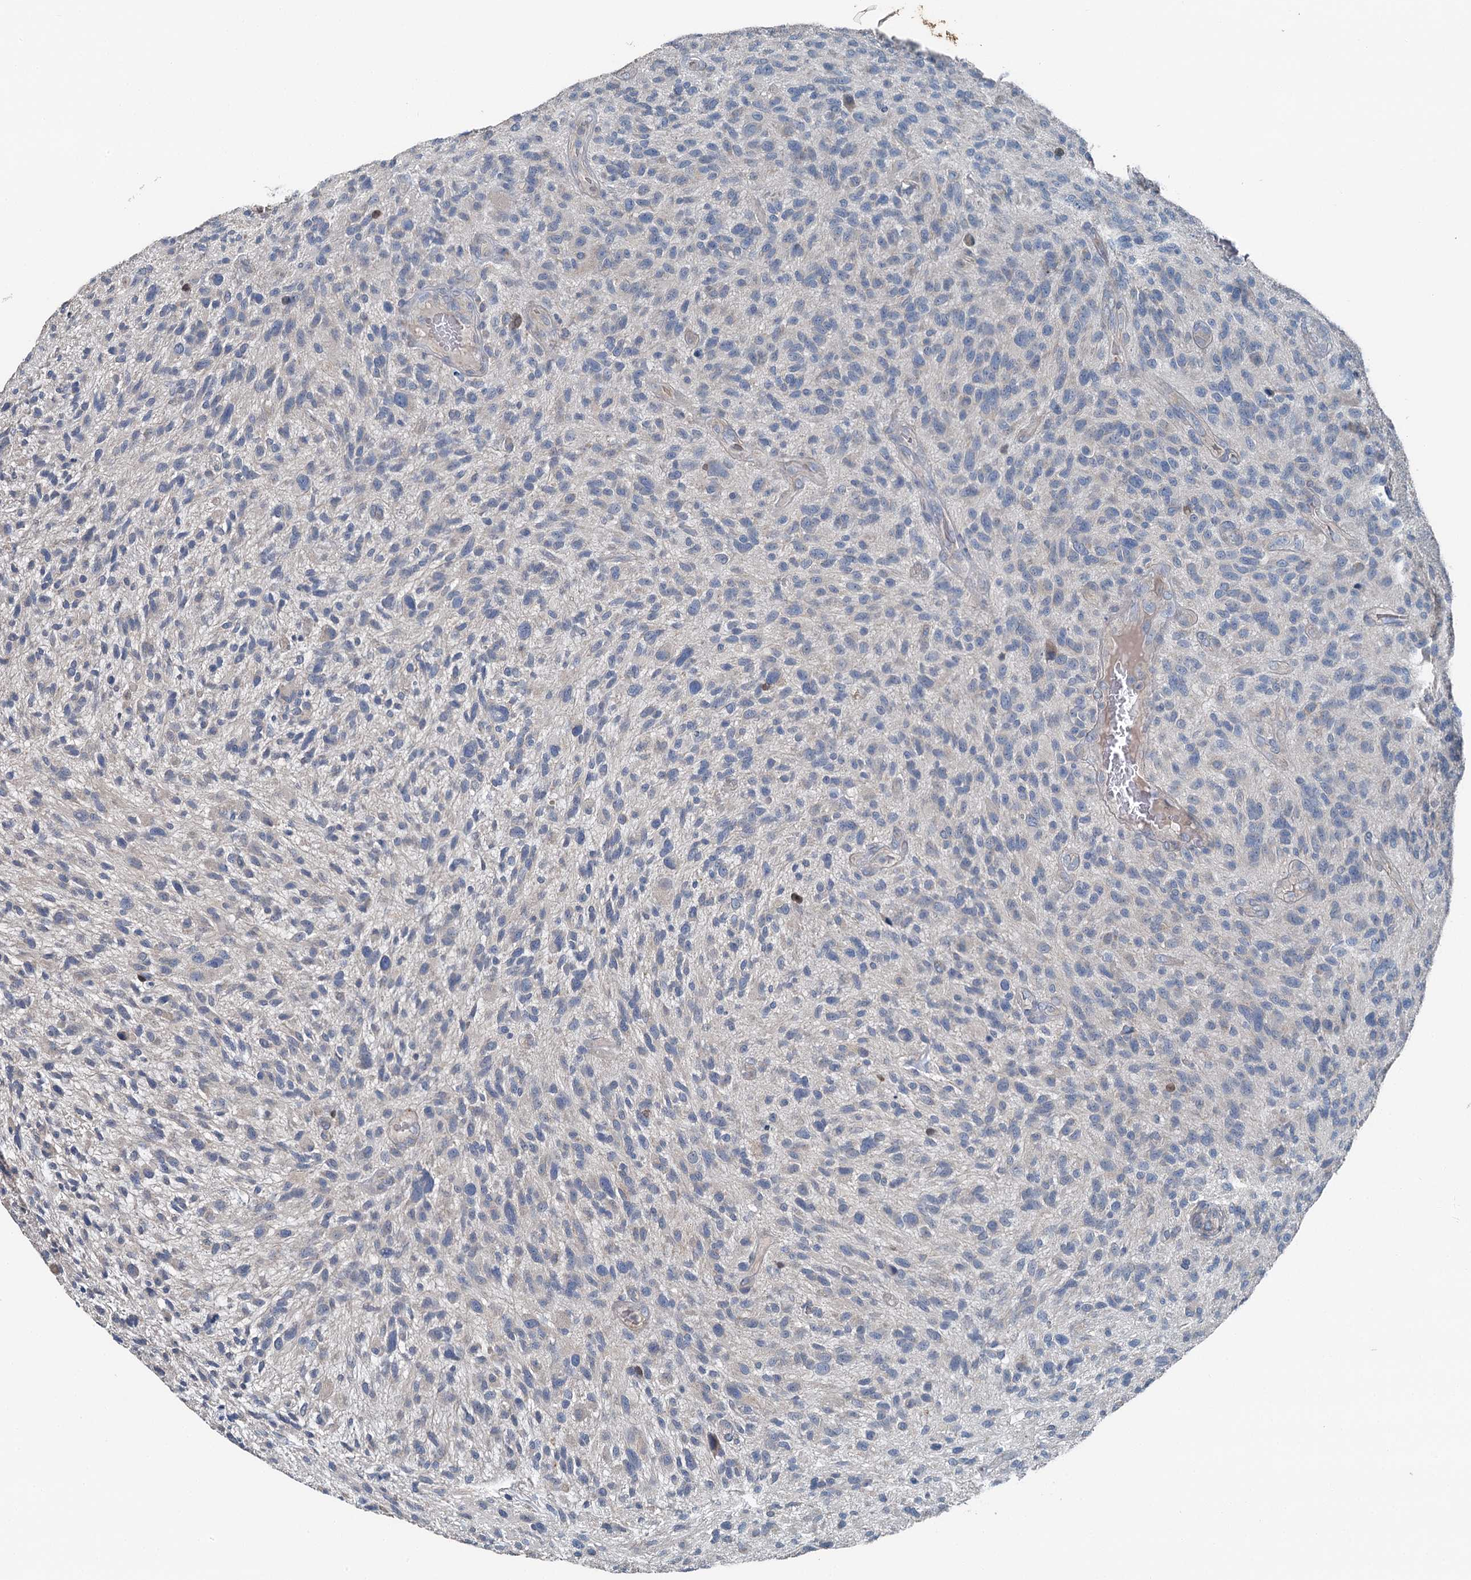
{"staining": {"intensity": "negative", "quantity": "none", "location": "none"}, "tissue": "glioma", "cell_type": "Tumor cells", "image_type": "cancer", "snomed": [{"axis": "morphology", "description": "Glioma, malignant, High grade"}, {"axis": "topography", "description": "Brain"}], "caption": "This image is of malignant glioma (high-grade) stained with IHC to label a protein in brown with the nuclei are counter-stained blue. There is no positivity in tumor cells.", "gene": "C6orf120", "patient": {"sex": "male", "age": 47}}